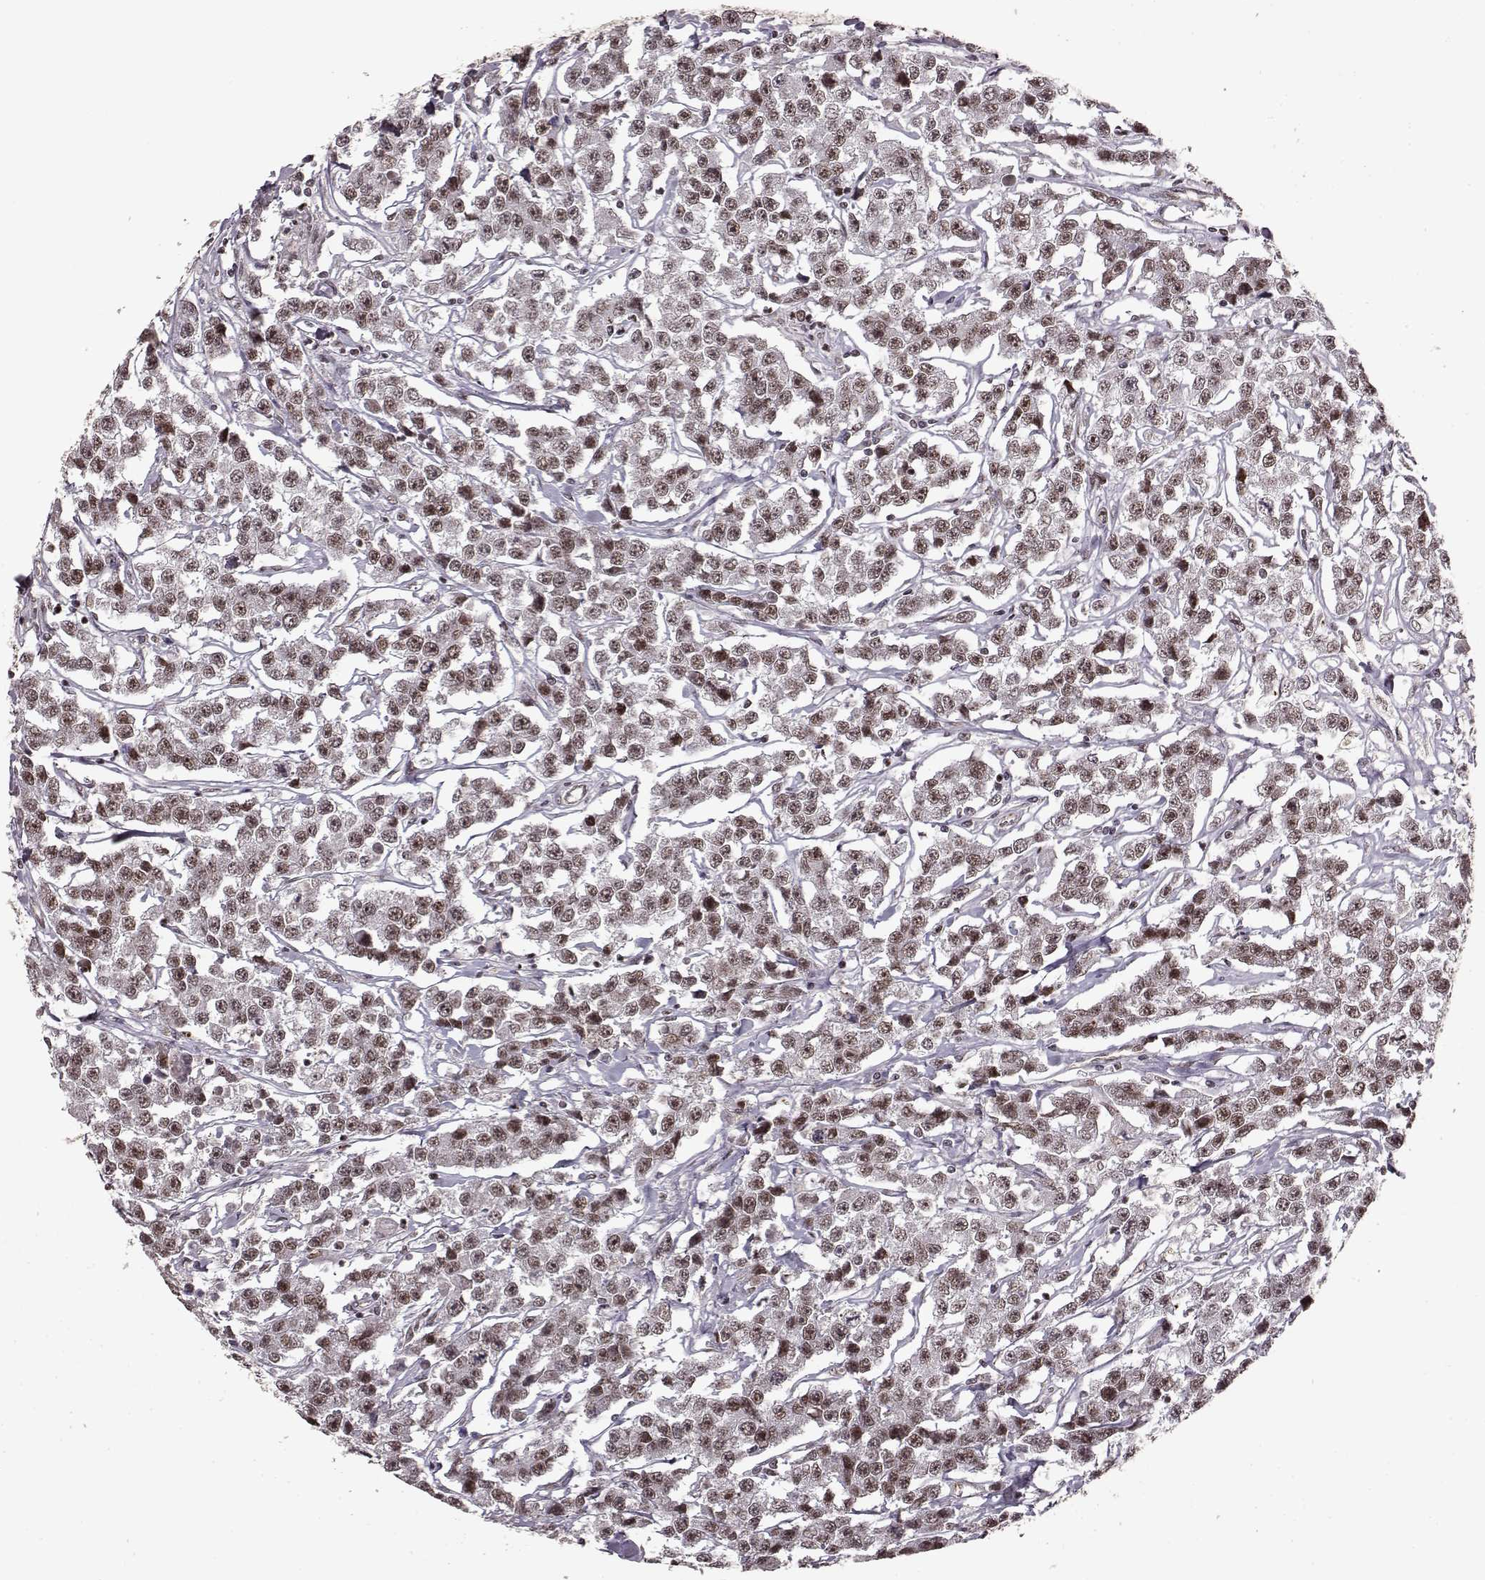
{"staining": {"intensity": "moderate", "quantity": ">75%", "location": "nuclear"}, "tissue": "testis cancer", "cell_type": "Tumor cells", "image_type": "cancer", "snomed": [{"axis": "morphology", "description": "Seminoma, NOS"}, {"axis": "topography", "description": "Testis"}], "caption": "Immunohistochemical staining of human testis seminoma exhibits moderate nuclear protein expression in about >75% of tumor cells. The protein of interest is shown in brown color, while the nuclei are stained blue.", "gene": "RRAGD", "patient": {"sex": "male", "age": 59}}